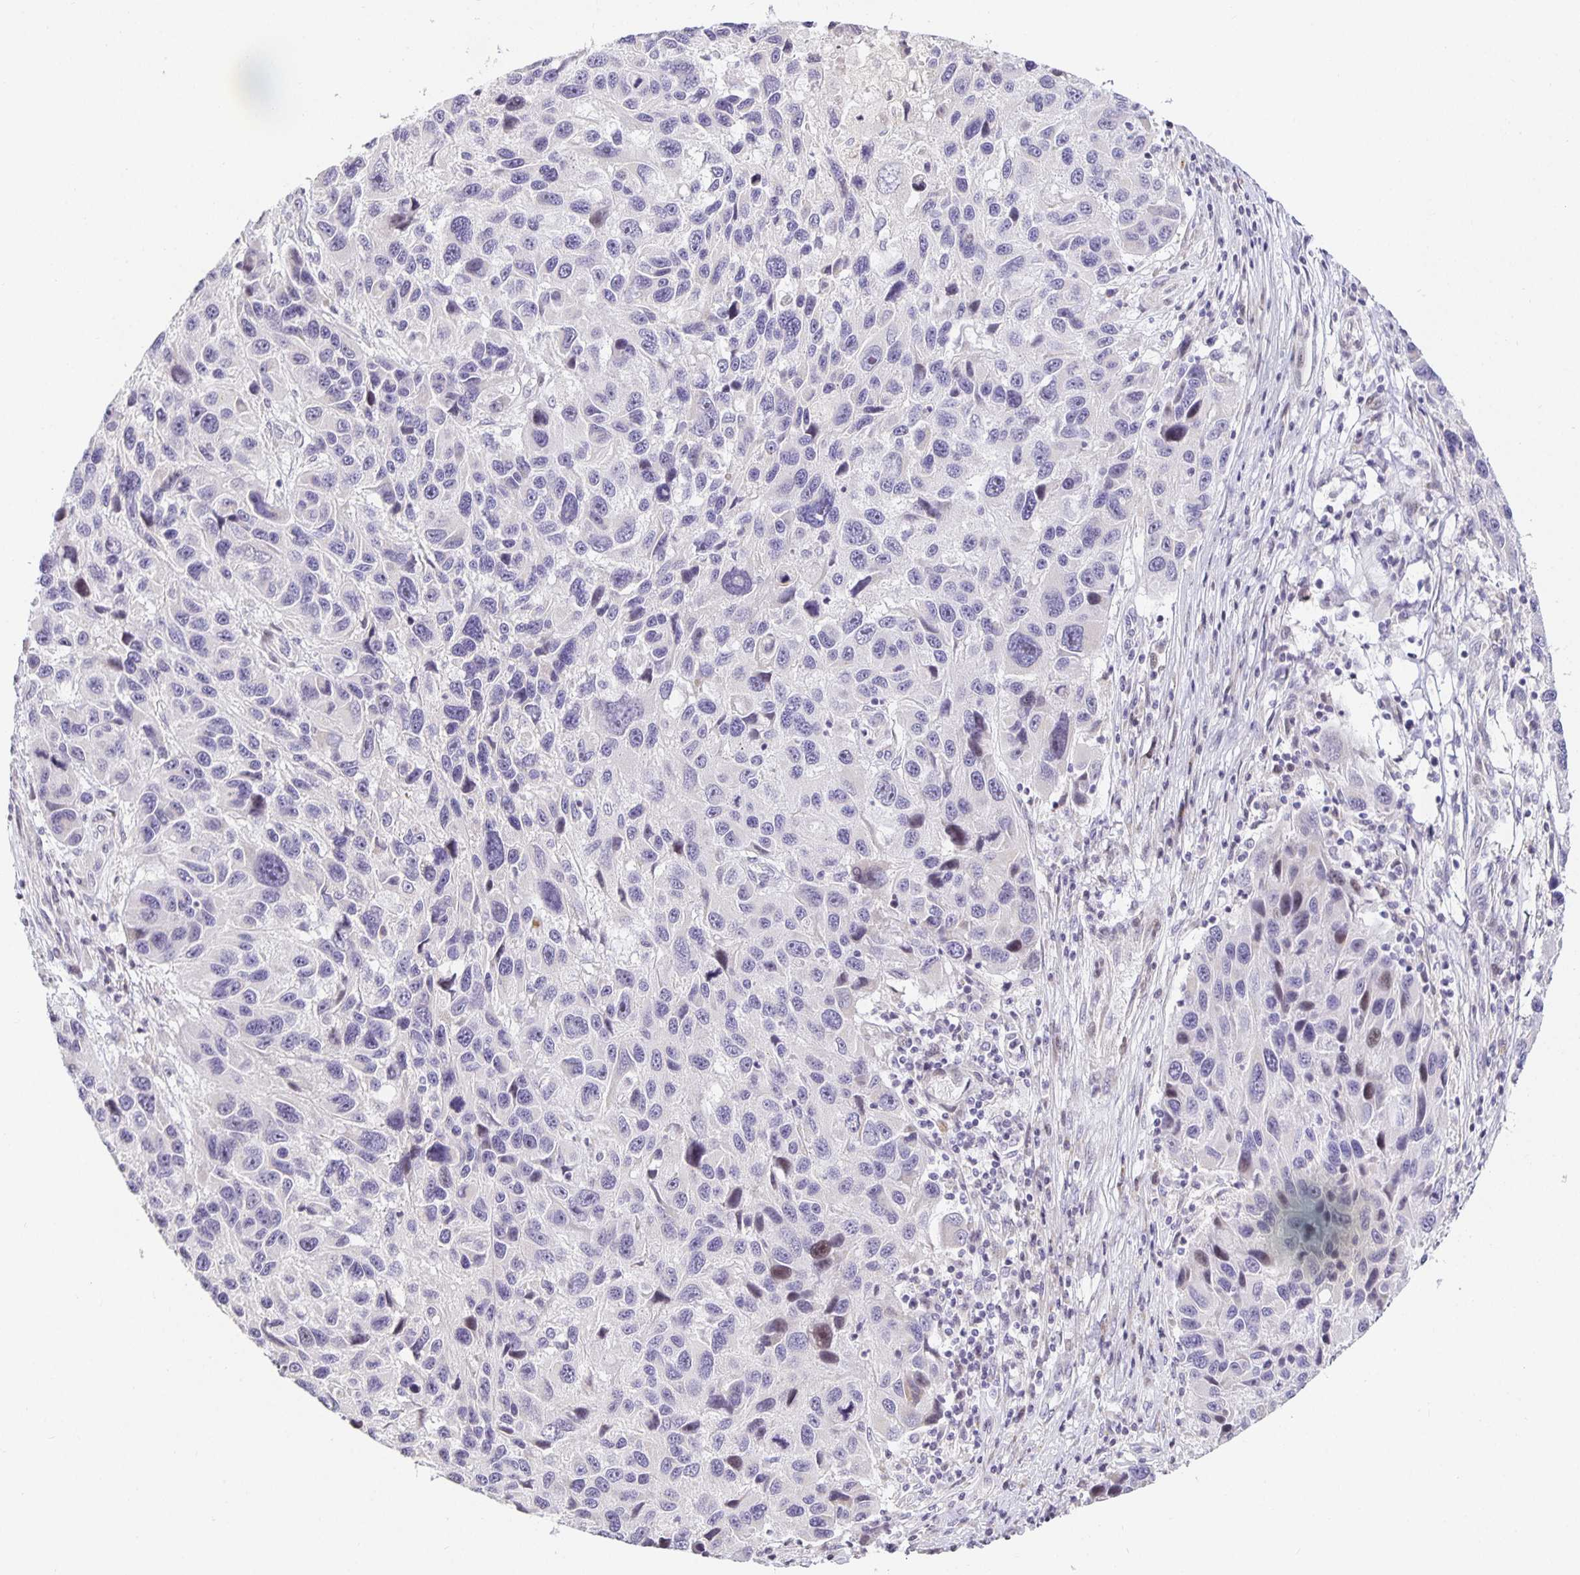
{"staining": {"intensity": "weak", "quantity": "<25%", "location": "nuclear"}, "tissue": "melanoma", "cell_type": "Tumor cells", "image_type": "cancer", "snomed": [{"axis": "morphology", "description": "Malignant melanoma, NOS"}, {"axis": "topography", "description": "Skin"}], "caption": "An immunohistochemistry (IHC) micrograph of melanoma is shown. There is no staining in tumor cells of melanoma.", "gene": "TJP3", "patient": {"sex": "male", "age": 53}}